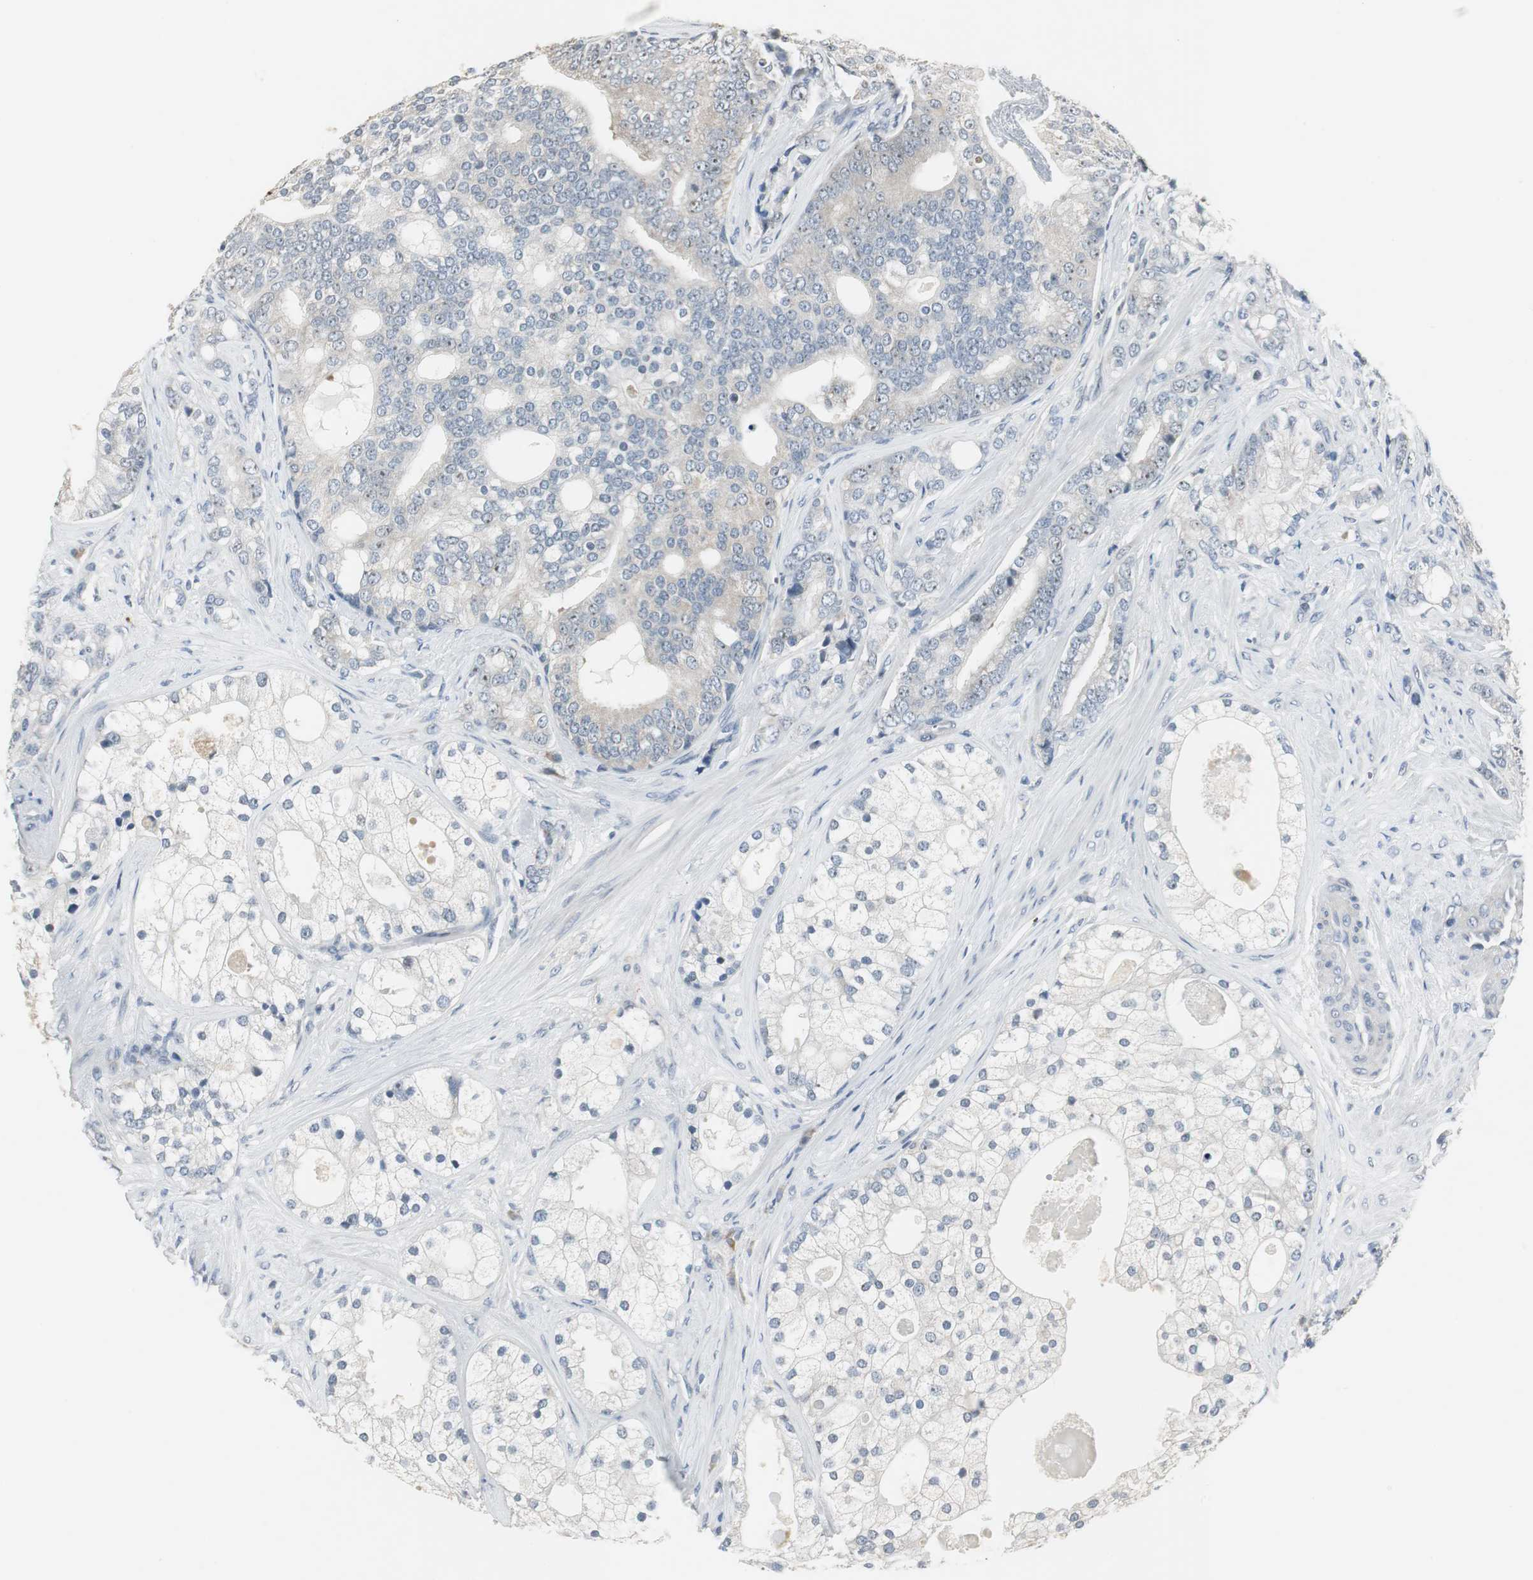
{"staining": {"intensity": "negative", "quantity": "none", "location": "none"}, "tissue": "prostate cancer", "cell_type": "Tumor cells", "image_type": "cancer", "snomed": [{"axis": "morphology", "description": "Adenocarcinoma, Low grade"}, {"axis": "topography", "description": "Prostate"}], "caption": "Immunohistochemistry of prostate cancer (low-grade adenocarcinoma) exhibits no expression in tumor cells. (Immunohistochemistry, brightfield microscopy, high magnification).", "gene": "CCT5", "patient": {"sex": "male", "age": 58}}